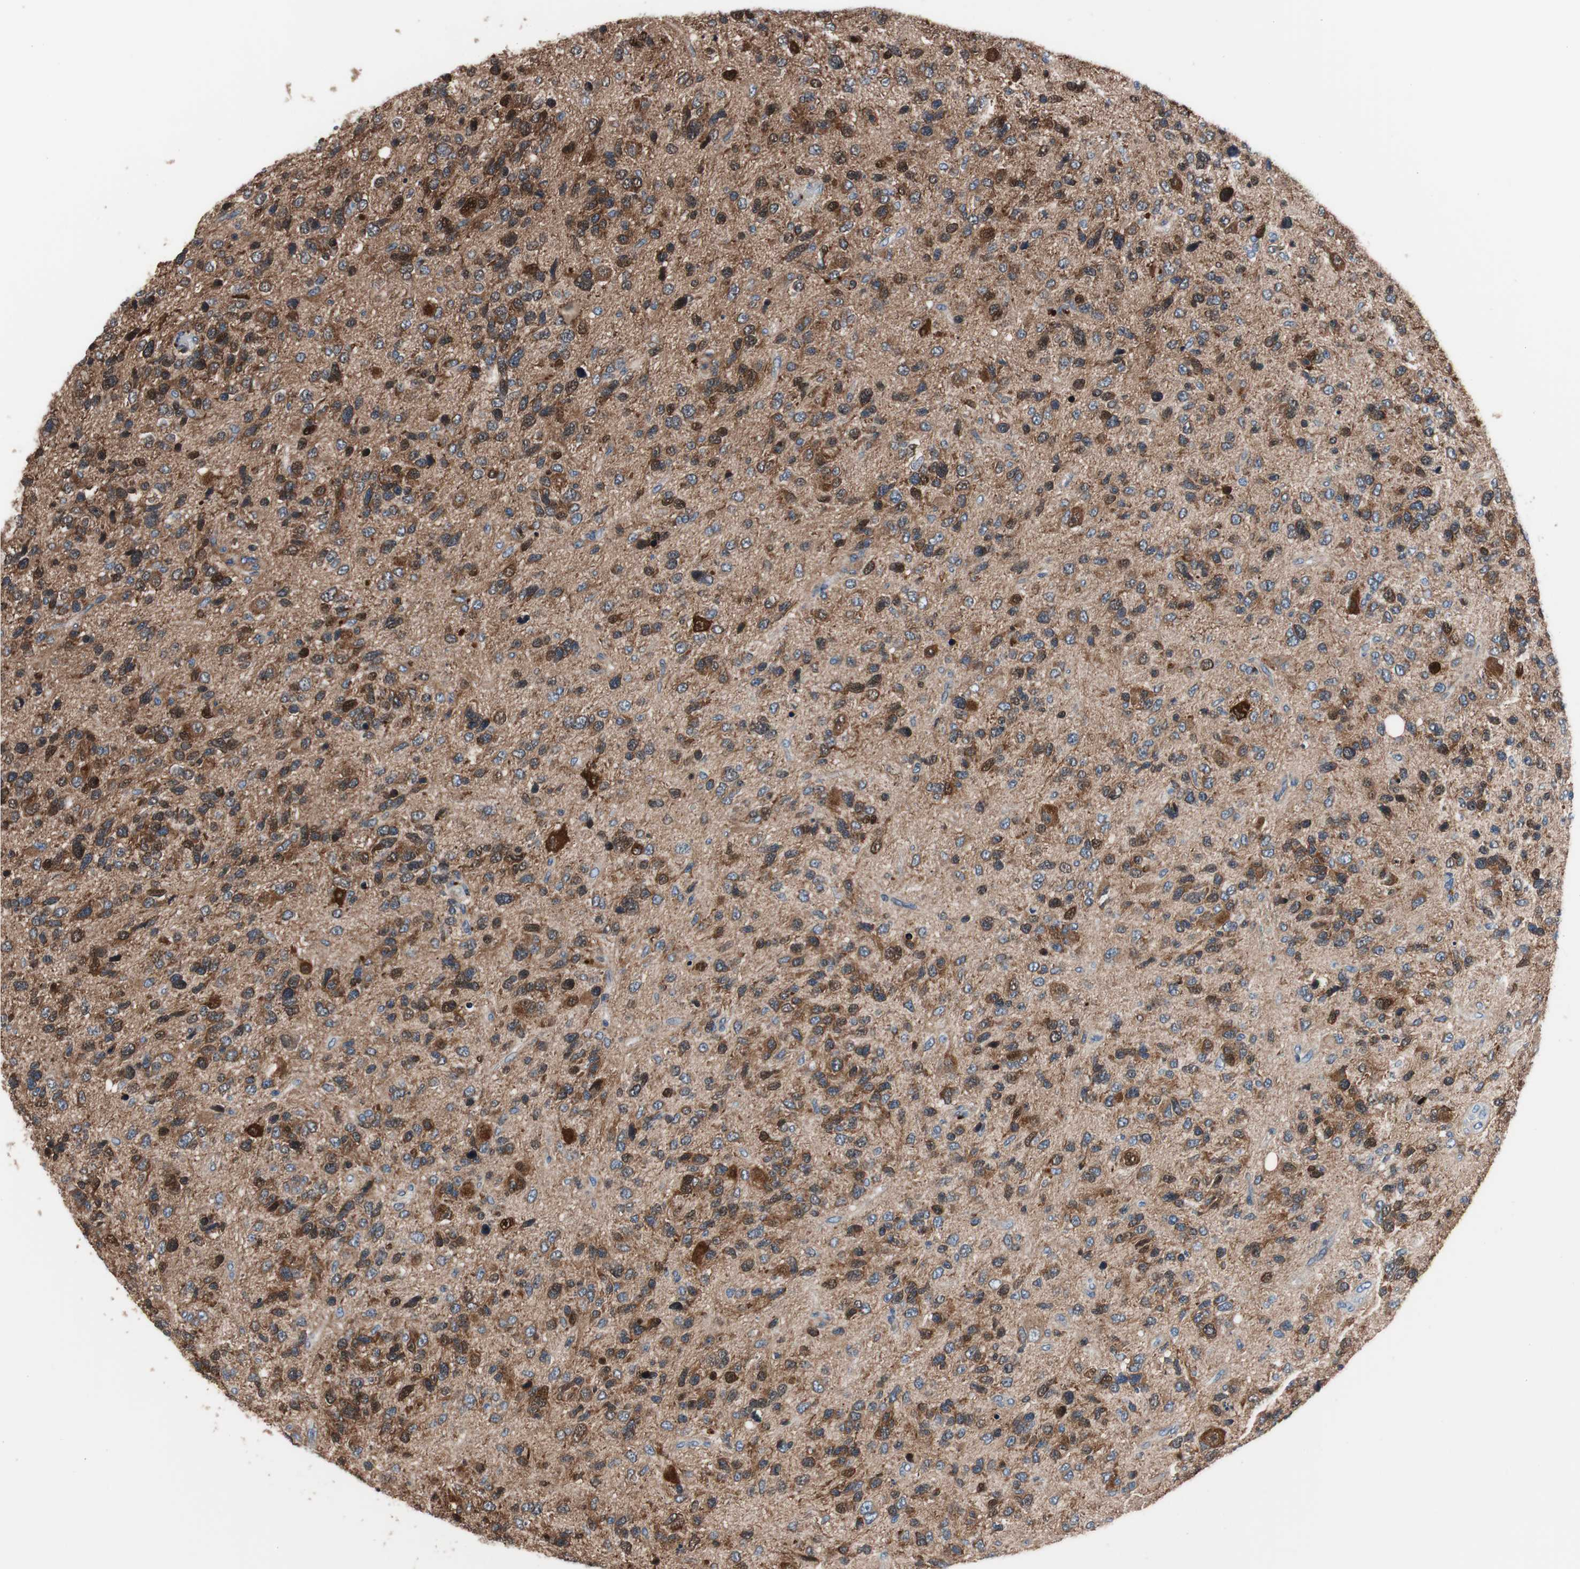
{"staining": {"intensity": "strong", "quantity": "25%-75%", "location": "cytoplasmic/membranous,nuclear"}, "tissue": "glioma", "cell_type": "Tumor cells", "image_type": "cancer", "snomed": [{"axis": "morphology", "description": "Glioma, malignant, High grade"}, {"axis": "topography", "description": "Brain"}], "caption": "Immunohistochemistry (DAB (3,3'-diaminobenzidine)) staining of human glioma shows strong cytoplasmic/membranous and nuclear protein expression in approximately 25%-75% of tumor cells. (DAB (3,3'-diaminobenzidine) = brown stain, brightfield microscopy at high magnification).", "gene": "PRDX2", "patient": {"sex": "female", "age": 58}}